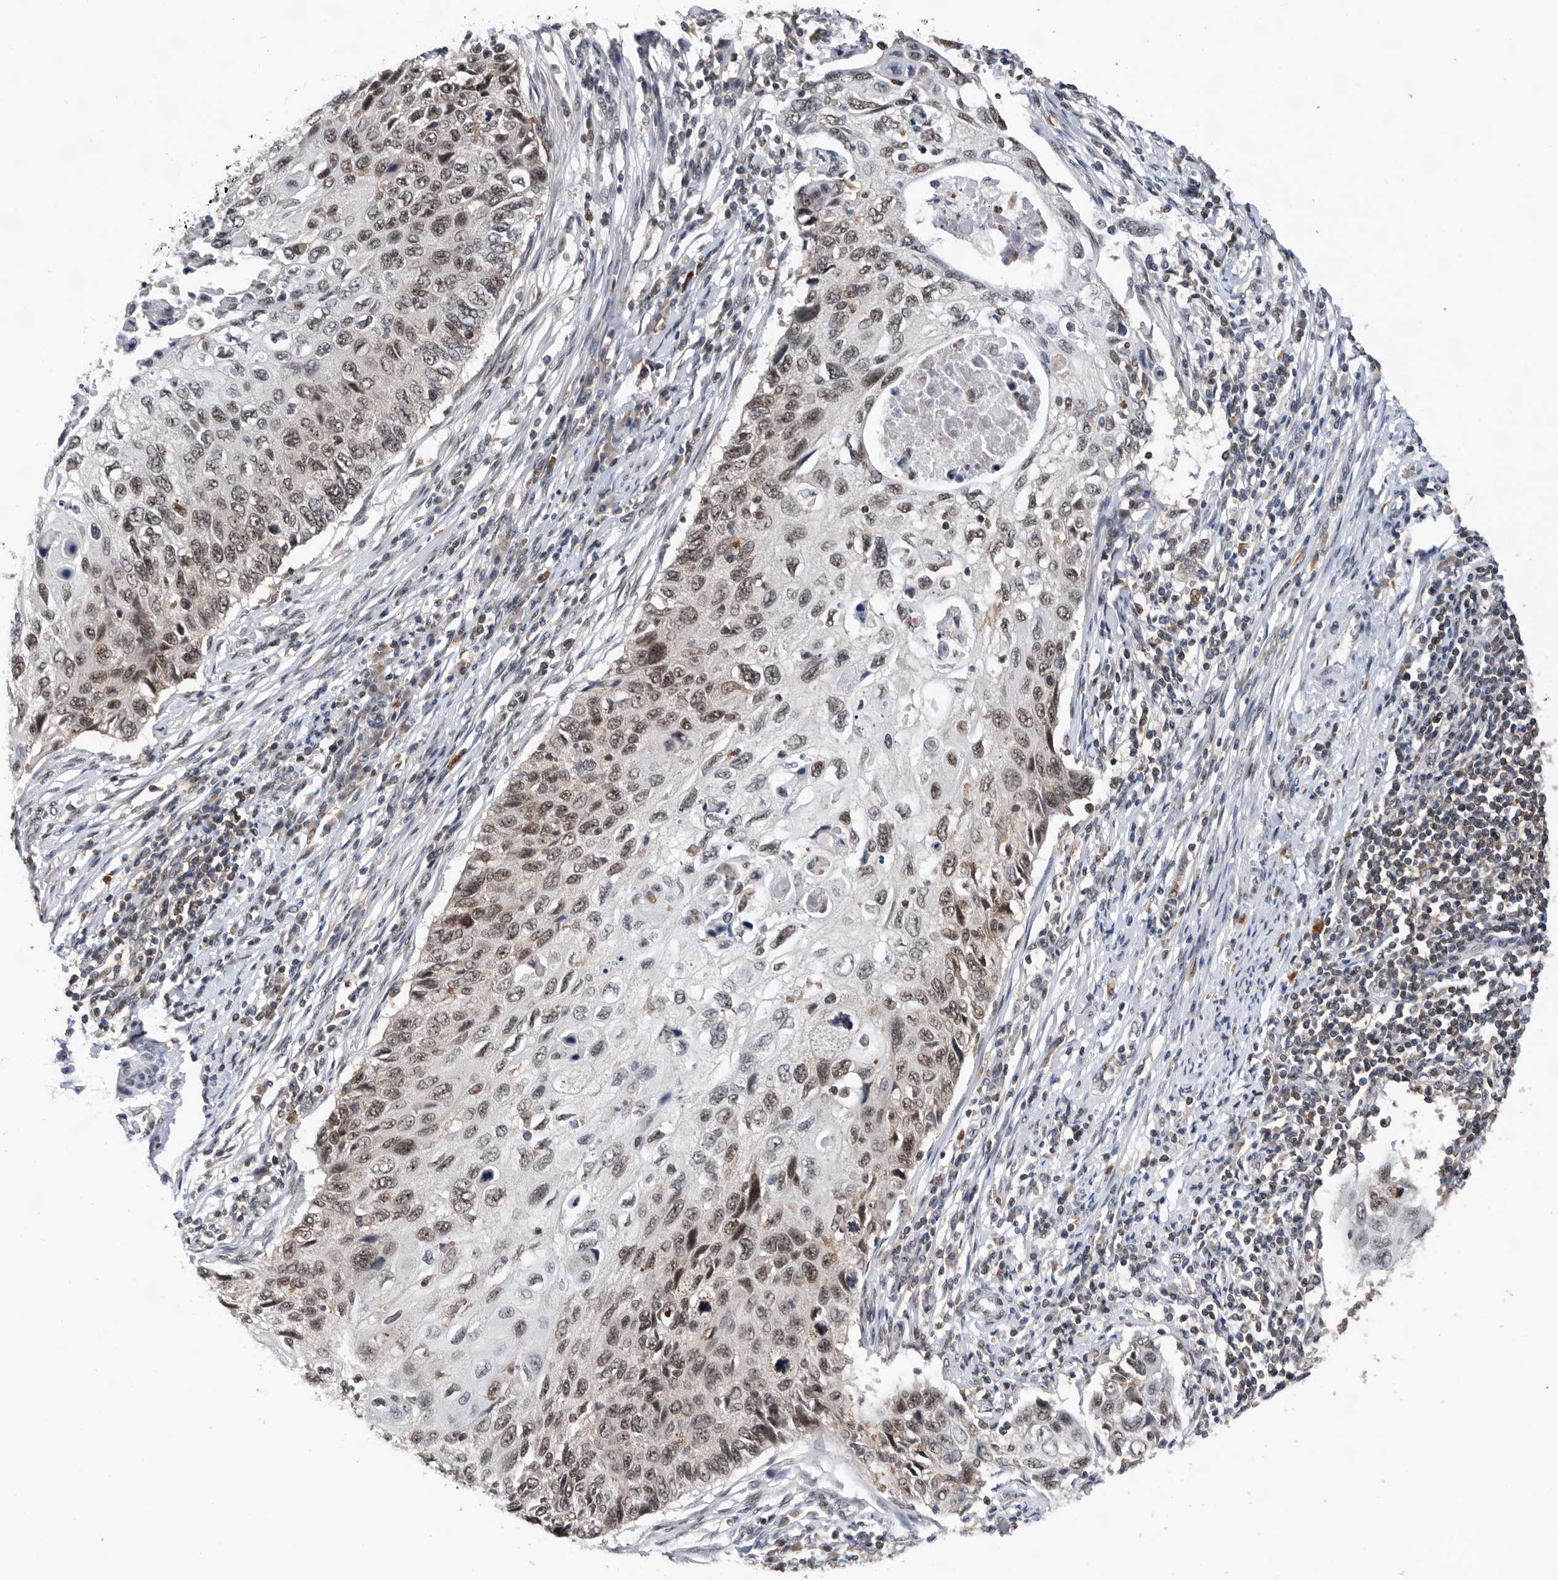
{"staining": {"intensity": "moderate", "quantity": ">75%", "location": "nuclear"}, "tissue": "cervical cancer", "cell_type": "Tumor cells", "image_type": "cancer", "snomed": [{"axis": "morphology", "description": "Squamous cell carcinoma, NOS"}, {"axis": "topography", "description": "Cervix"}], "caption": "High-magnification brightfield microscopy of cervical cancer (squamous cell carcinoma) stained with DAB (brown) and counterstained with hematoxylin (blue). tumor cells exhibit moderate nuclear staining is seen in about>75% of cells.", "gene": "ZNF260", "patient": {"sex": "female", "age": 70}}